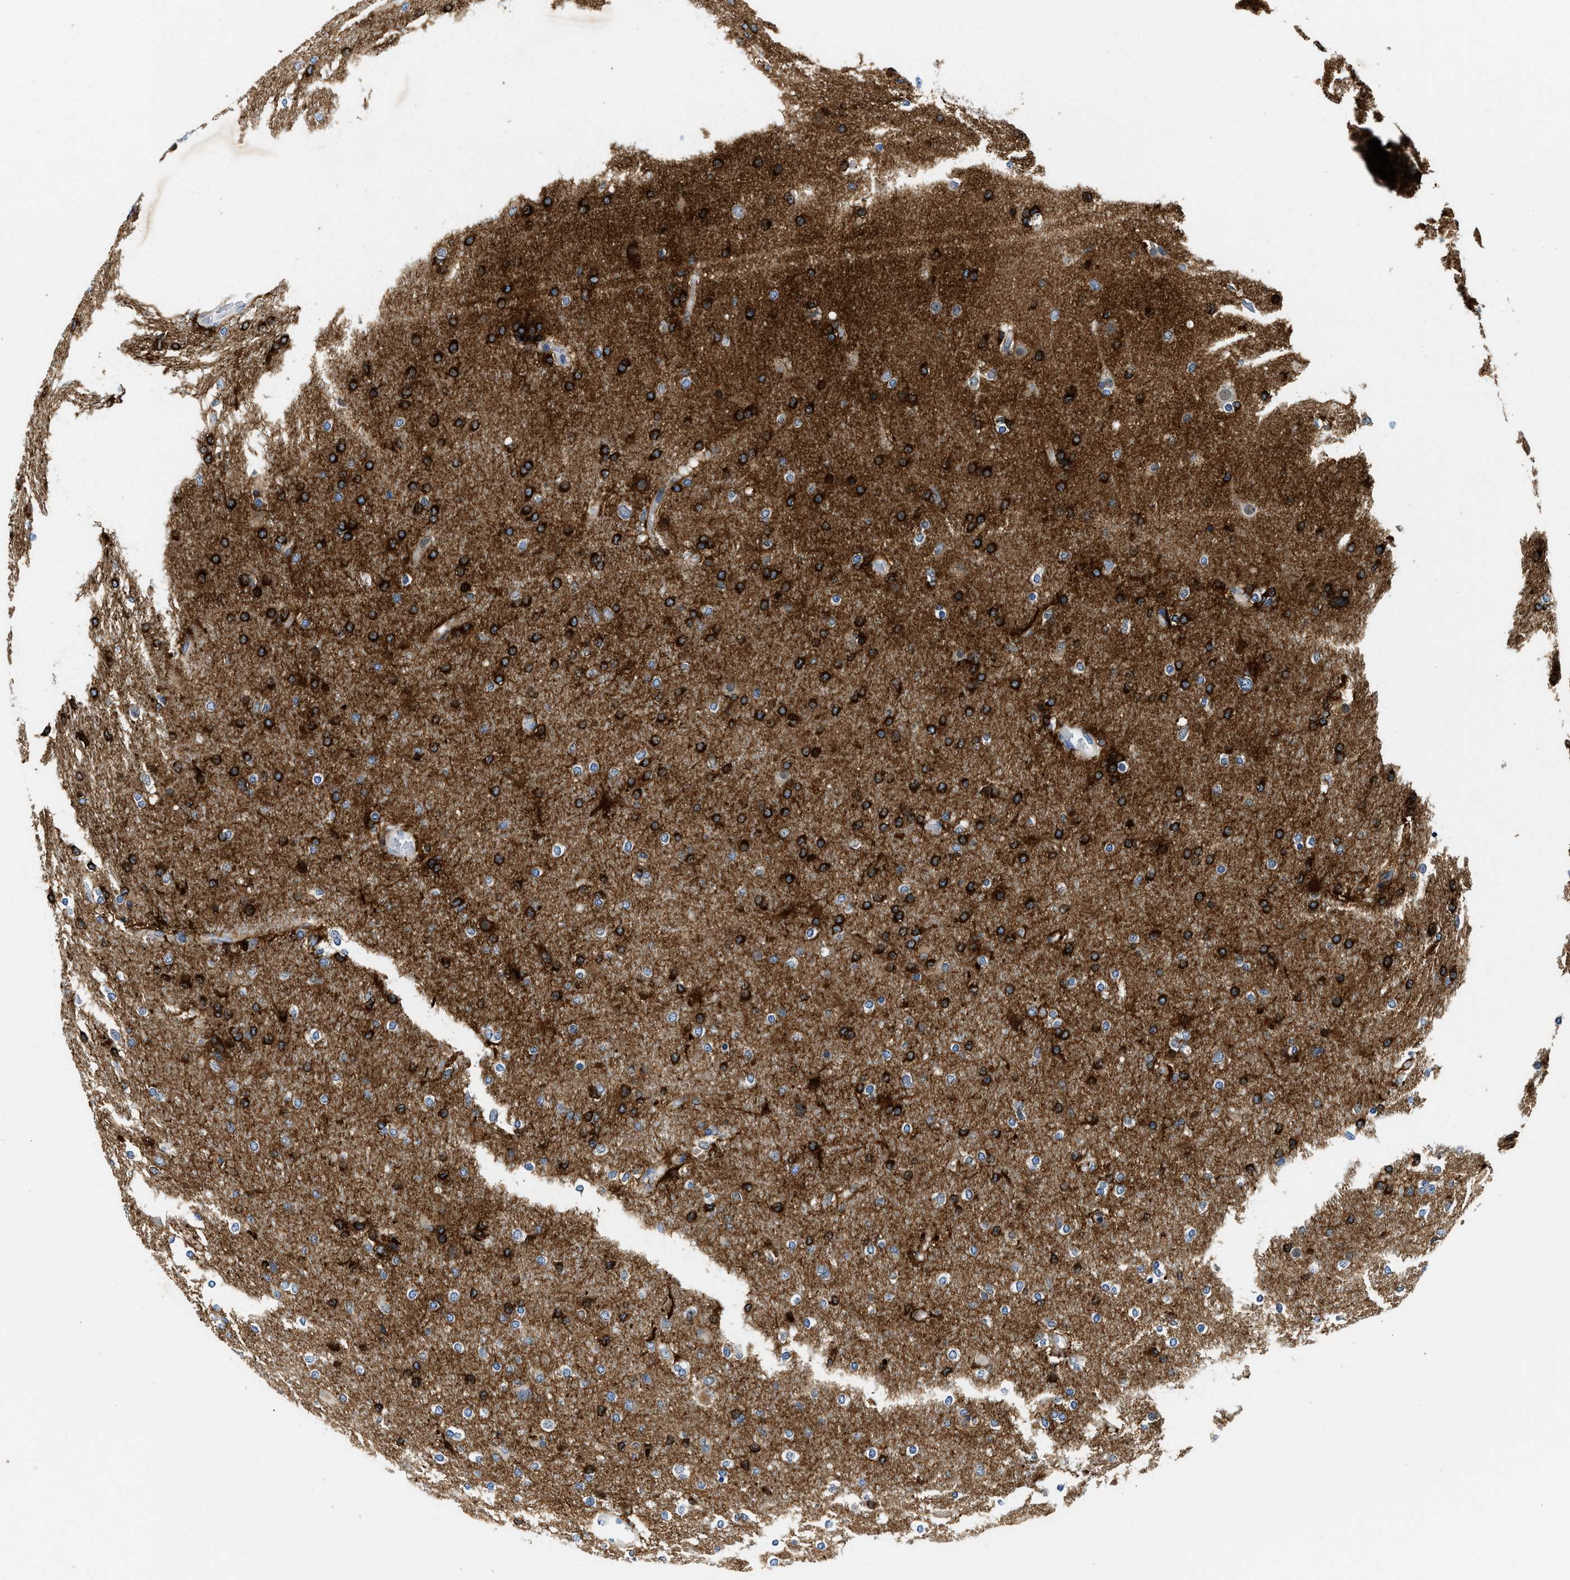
{"staining": {"intensity": "strong", "quantity": "25%-75%", "location": "cytoplasmic/membranous"}, "tissue": "glioma", "cell_type": "Tumor cells", "image_type": "cancer", "snomed": [{"axis": "morphology", "description": "Glioma, malignant, High grade"}, {"axis": "topography", "description": "Cerebral cortex"}], "caption": "Protein analysis of glioma tissue demonstrates strong cytoplasmic/membranous staining in approximately 25%-75% of tumor cells.", "gene": "IKBKE", "patient": {"sex": "female", "age": 36}}